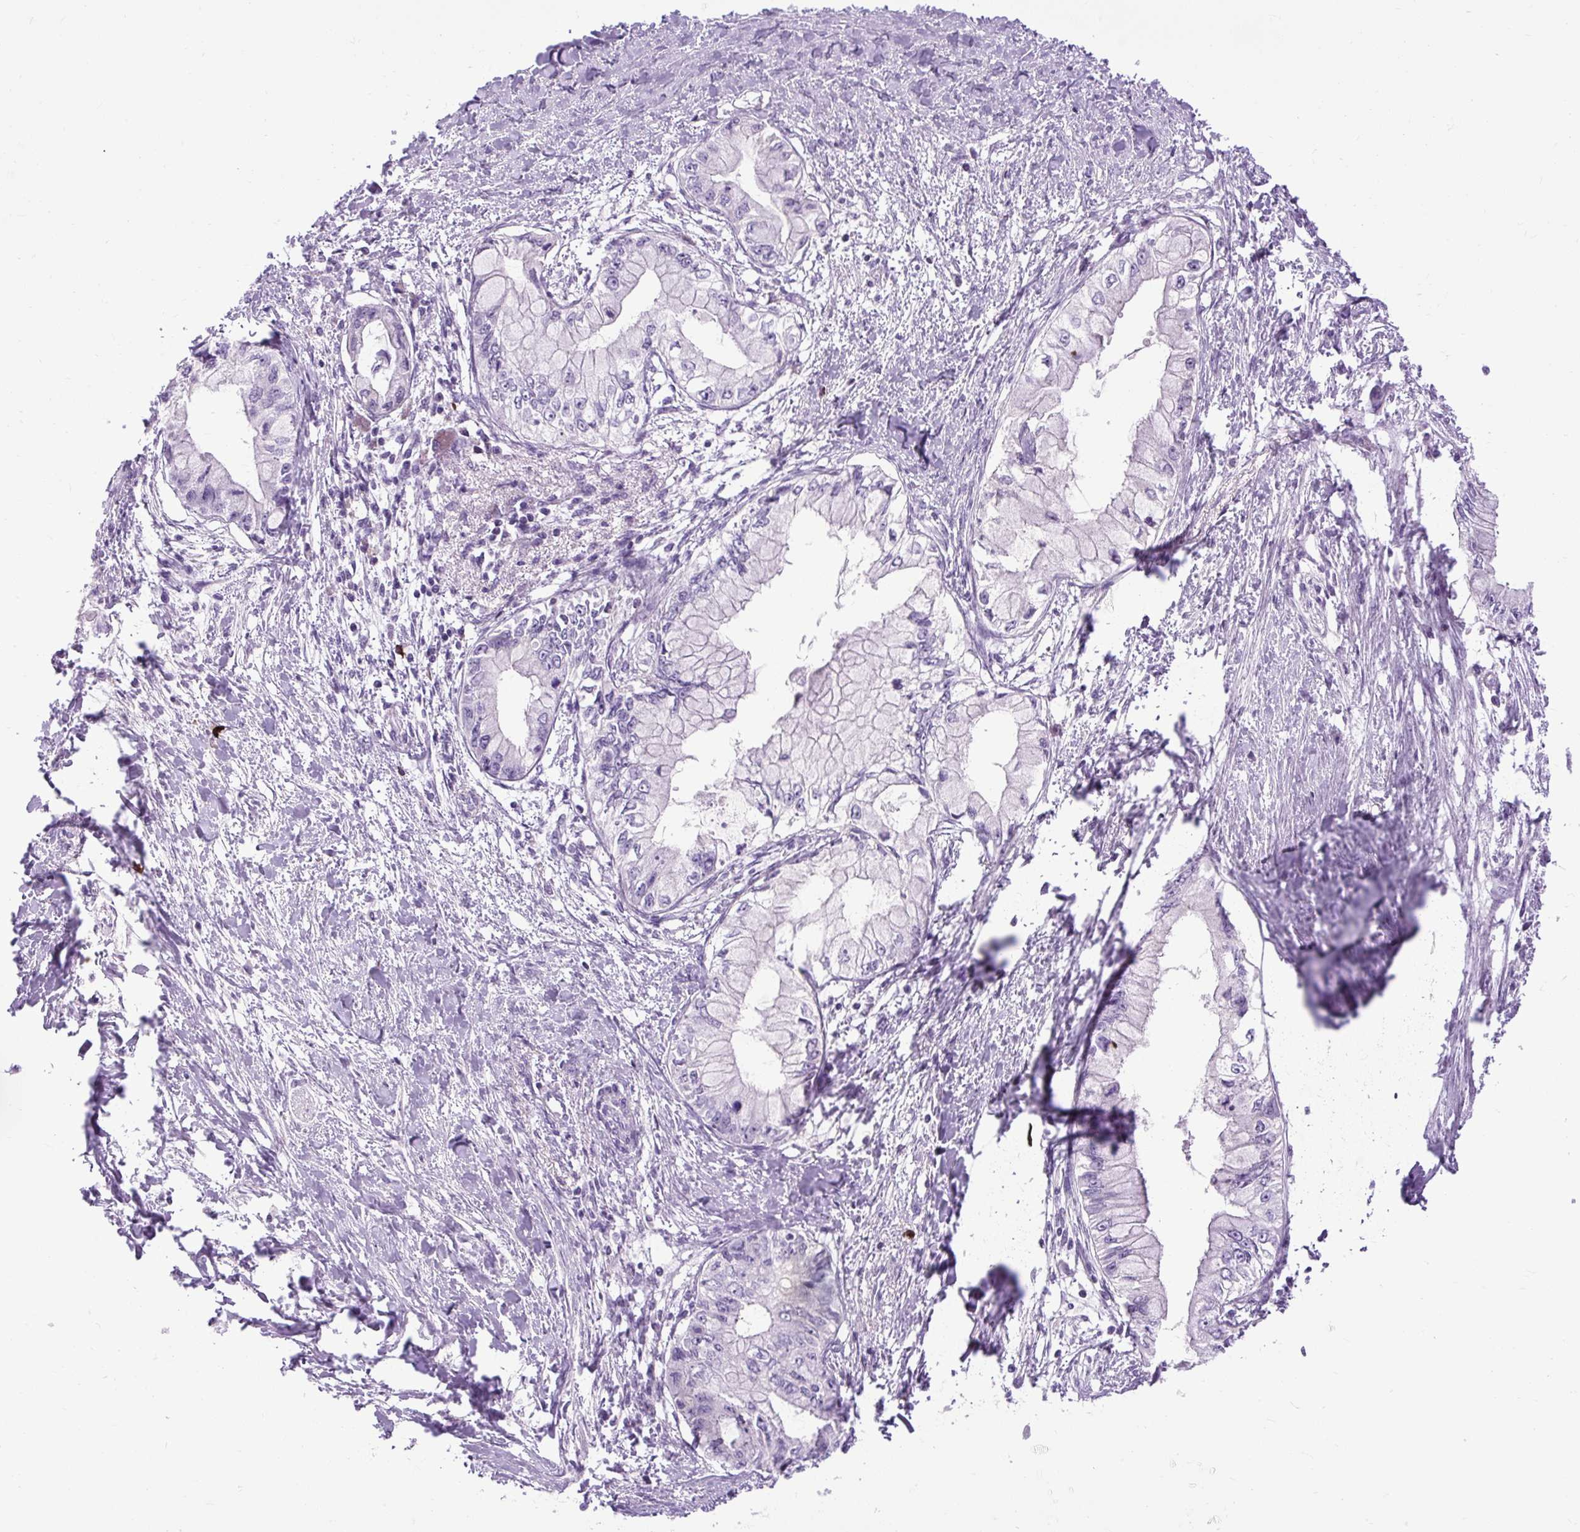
{"staining": {"intensity": "negative", "quantity": "none", "location": "none"}, "tissue": "pancreatic cancer", "cell_type": "Tumor cells", "image_type": "cancer", "snomed": [{"axis": "morphology", "description": "Adenocarcinoma, NOS"}, {"axis": "topography", "description": "Pancreas"}], "caption": "Immunohistochemistry (IHC) of pancreatic cancer (adenocarcinoma) reveals no positivity in tumor cells. (IHC, brightfield microscopy, high magnification).", "gene": "ARRDC2", "patient": {"sex": "male", "age": 48}}